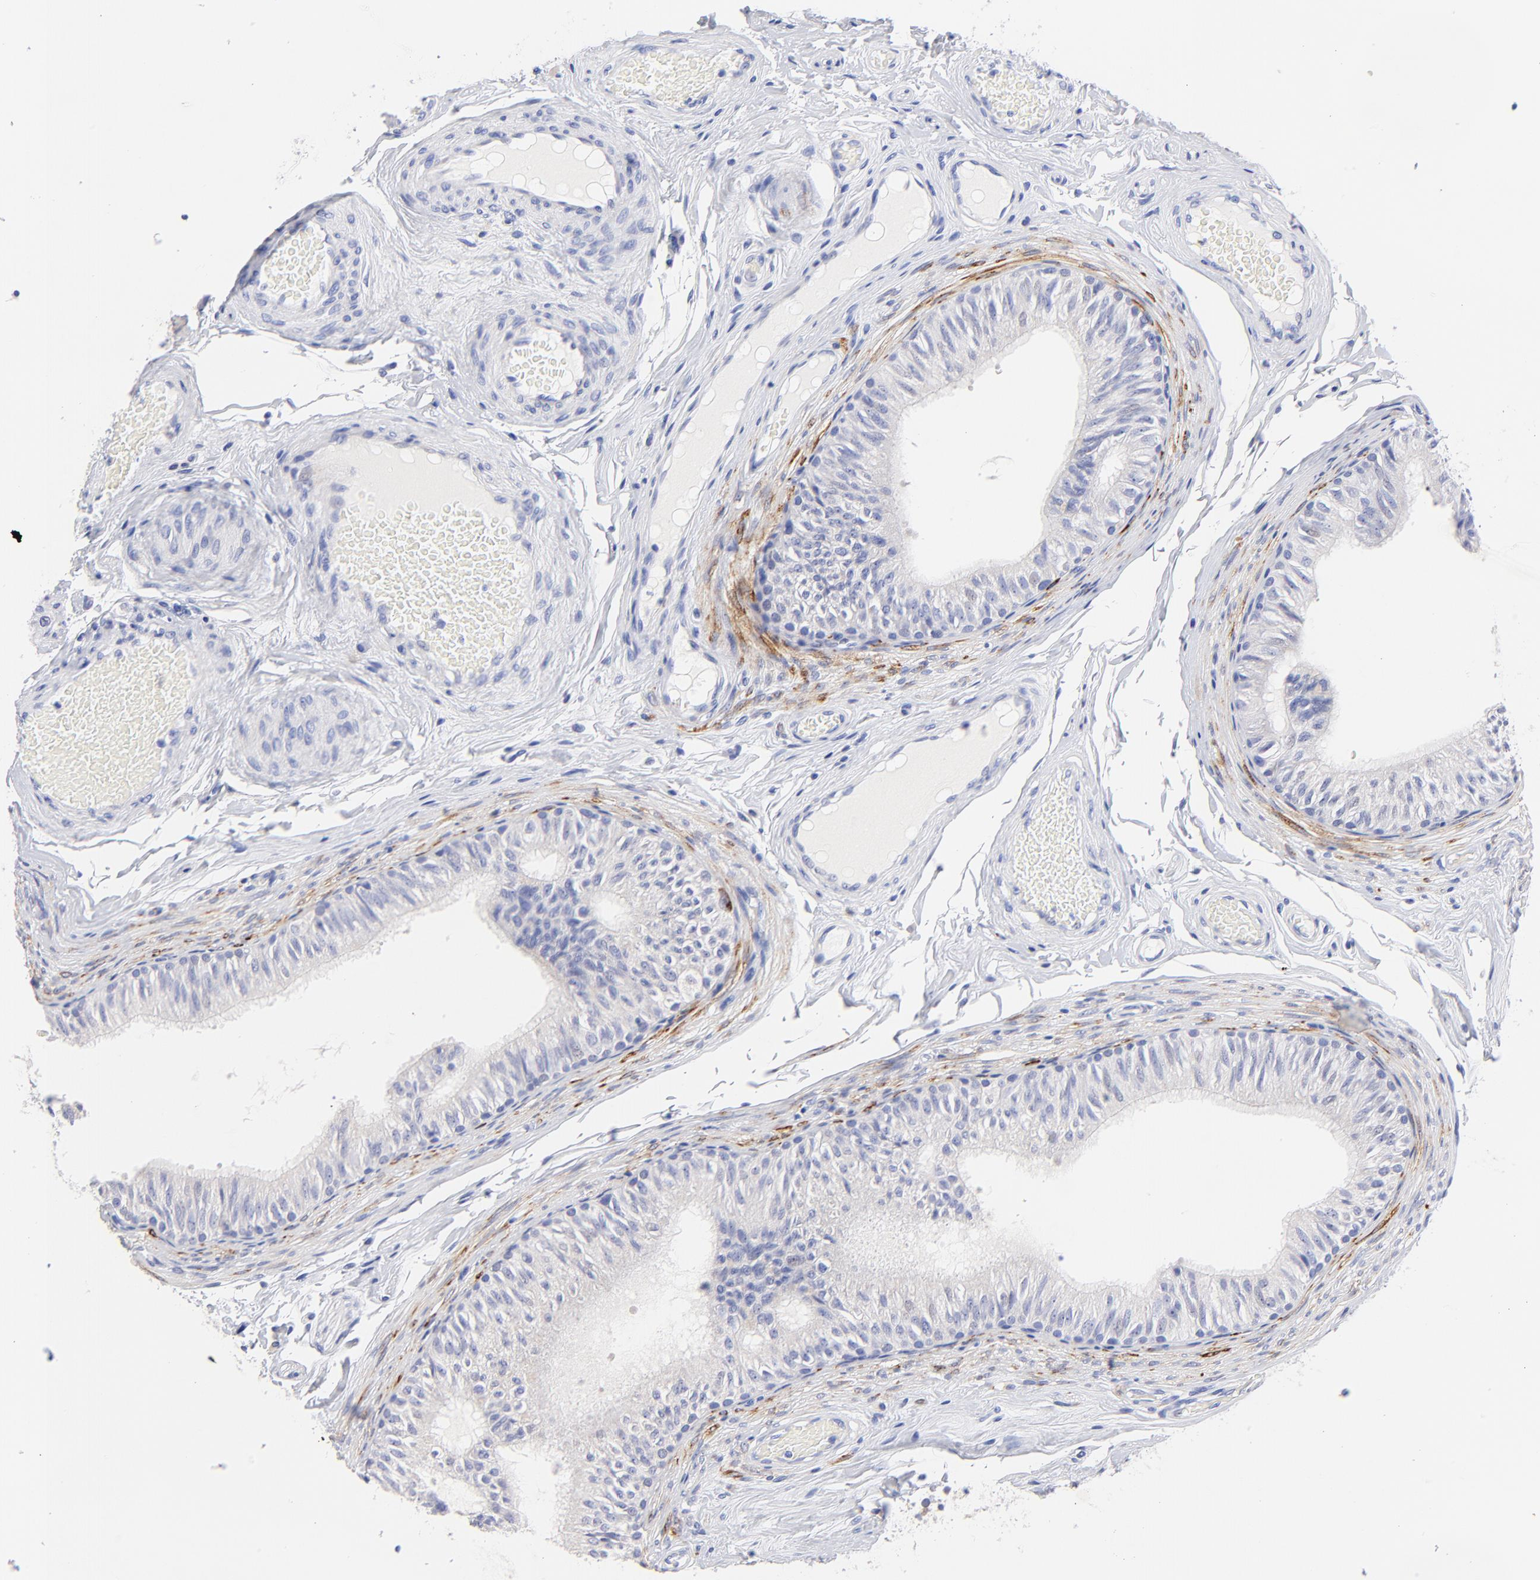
{"staining": {"intensity": "negative", "quantity": "none", "location": "none"}, "tissue": "epididymis", "cell_type": "Glandular cells", "image_type": "normal", "snomed": [{"axis": "morphology", "description": "Normal tissue, NOS"}, {"axis": "topography", "description": "Testis"}, {"axis": "topography", "description": "Epididymis"}], "caption": "Glandular cells show no significant staining in unremarkable epididymis. Brightfield microscopy of immunohistochemistry (IHC) stained with DAB (brown) and hematoxylin (blue), captured at high magnification.", "gene": "HORMAD2", "patient": {"sex": "male", "age": 36}}